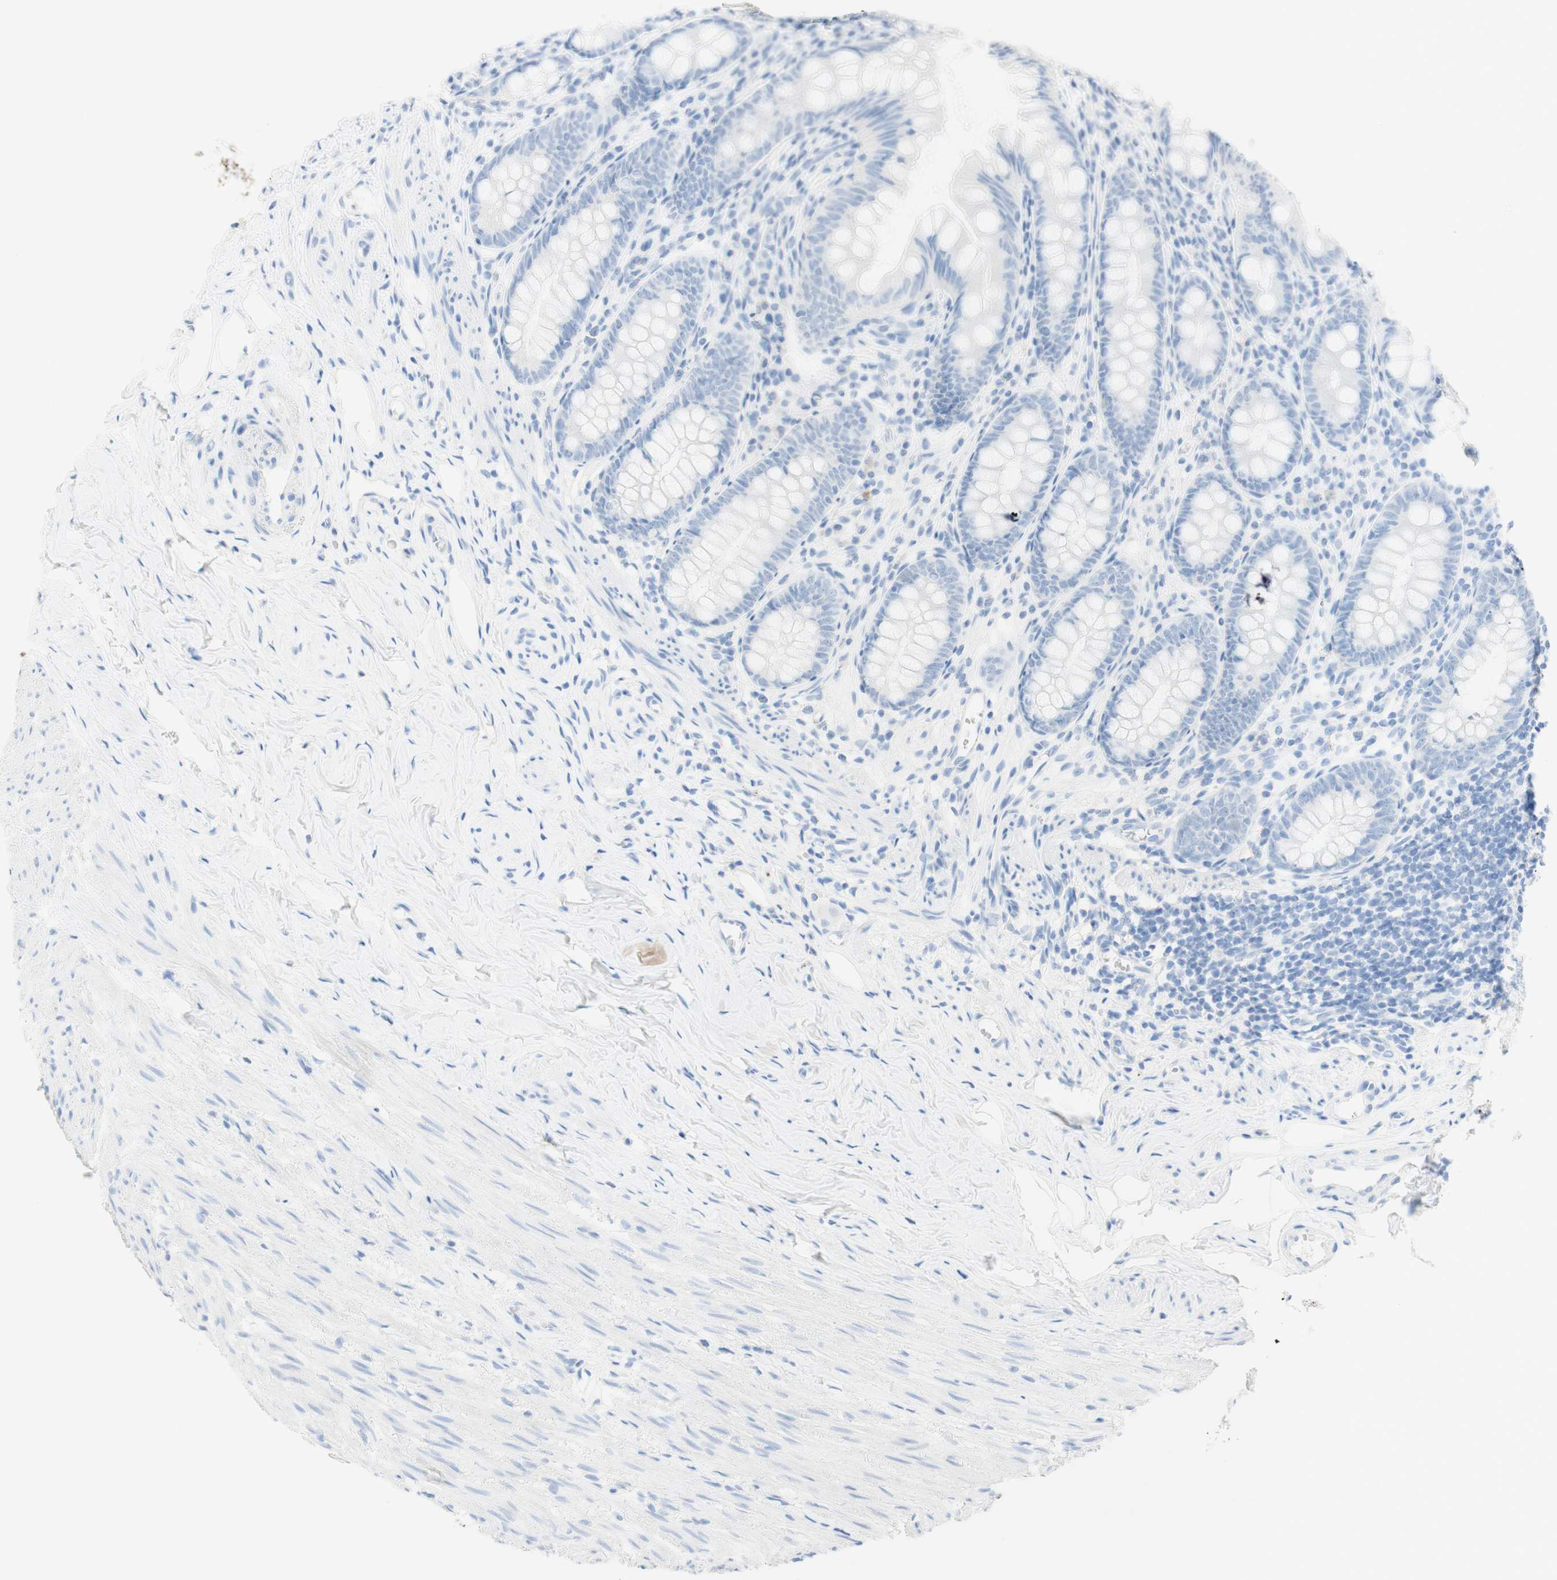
{"staining": {"intensity": "negative", "quantity": "none", "location": "none"}, "tissue": "appendix", "cell_type": "Glandular cells", "image_type": "normal", "snomed": [{"axis": "morphology", "description": "Normal tissue, NOS"}, {"axis": "topography", "description": "Appendix"}], "caption": "Normal appendix was stained to show a protein in brown. There is no significant positivity in glandular cells. Brightfield microscopy of IHC stained with DAB (3,3'-diaminobenzidine) (brown) and hematoxylin (blue), captured at high magnification.", "gene": "TPO", "patient": {"sex": "female", "age": 77}}